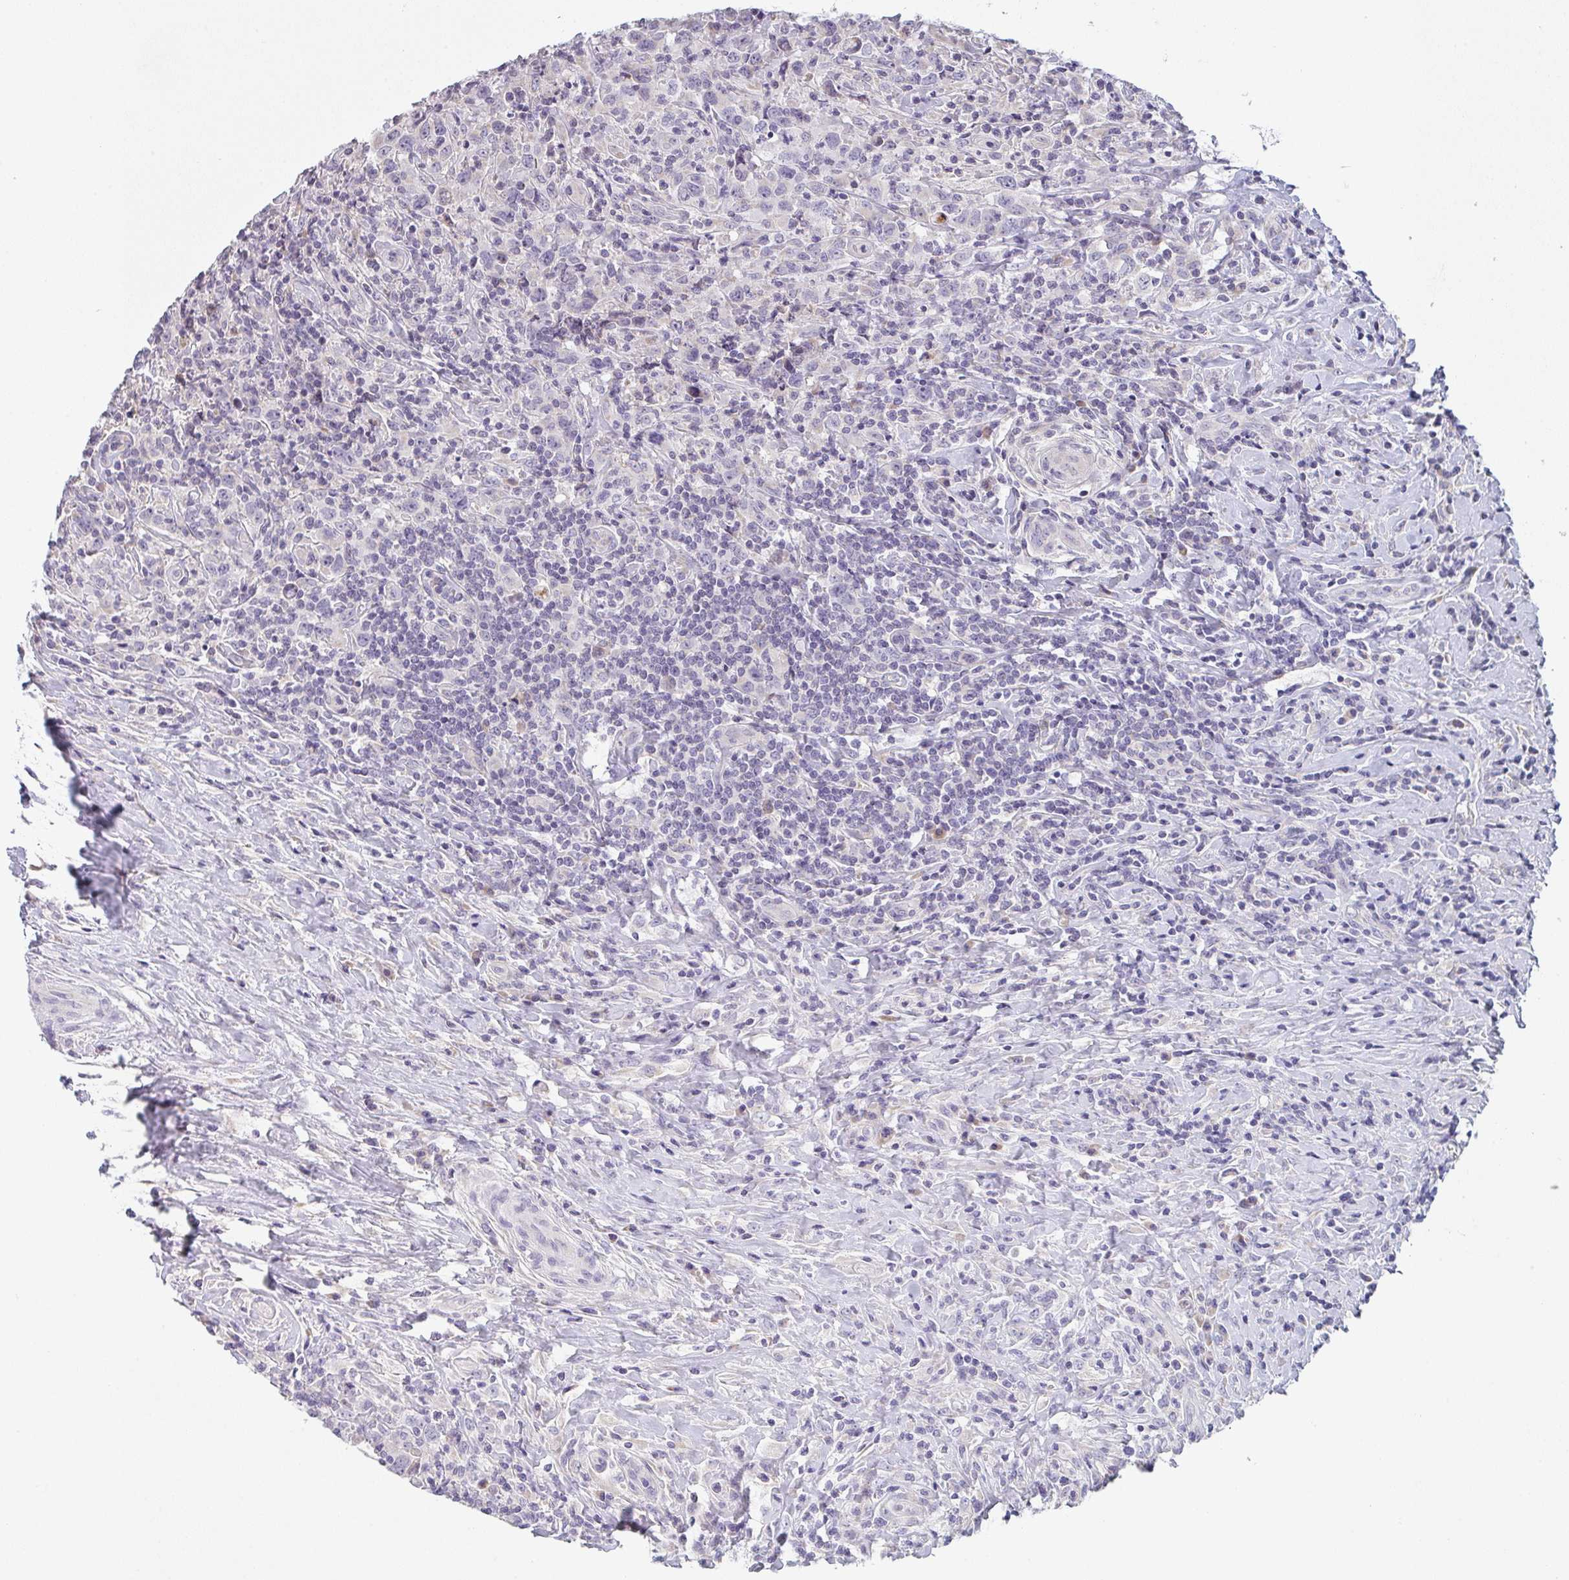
{"staining": {"intensity": "negative", "quantity": "none", "location": "none"}, "tissue": "lymphoma", "cell_type": "Tumor cells", "image_type": "cancer", "snomed": [{"axis": "morphology", "description": "Hodgkin's disease, NOS"}, {"axis": "topography", "description": "Lymph node"}], "caption": "Image shows no protein expression in tumor cells of Hodgkin's disease tissue.", "gene": "CACNA1S", "patient": {"sex": "female", "age": 18}}